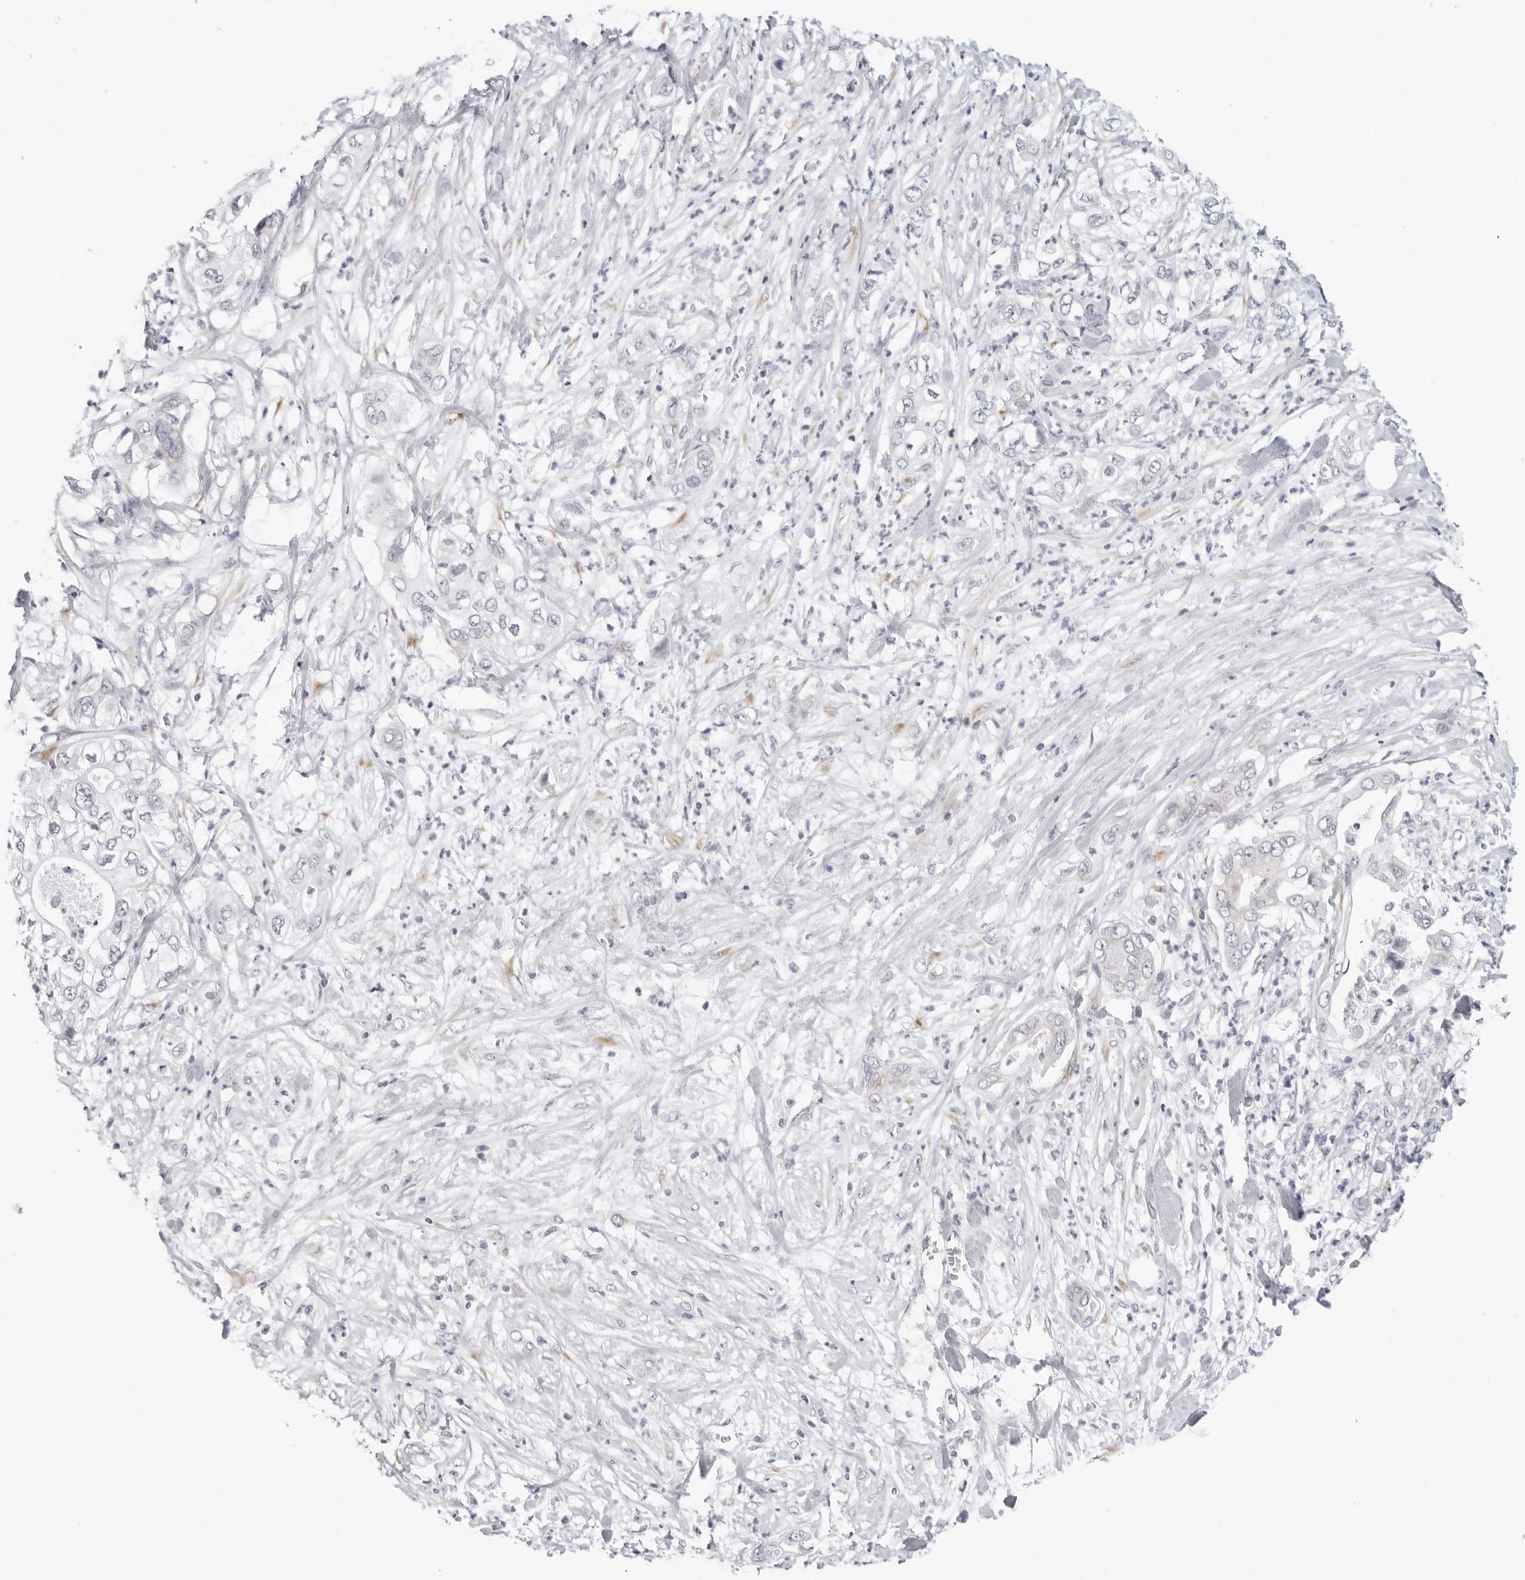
{"staining": {"intensity": "negative", "quantity": "none", "location": "none"}, "tissue": "pancreatic cancer", "cell_type": "Tumor cells", "image_type": "cancer", "snomed": [{"axis": "morphology", "description": "Adenocarcinoma, NOS"}, {"axis": "topography", "description": "Pancreas"}], "caption": "DAB immunohistochemical staining of human adenocarcinoma (pancreatic) exhibits no significant expression in tumor cells.", "gene": "EDN2", "patient": {"sex": "female", "age": 78}}